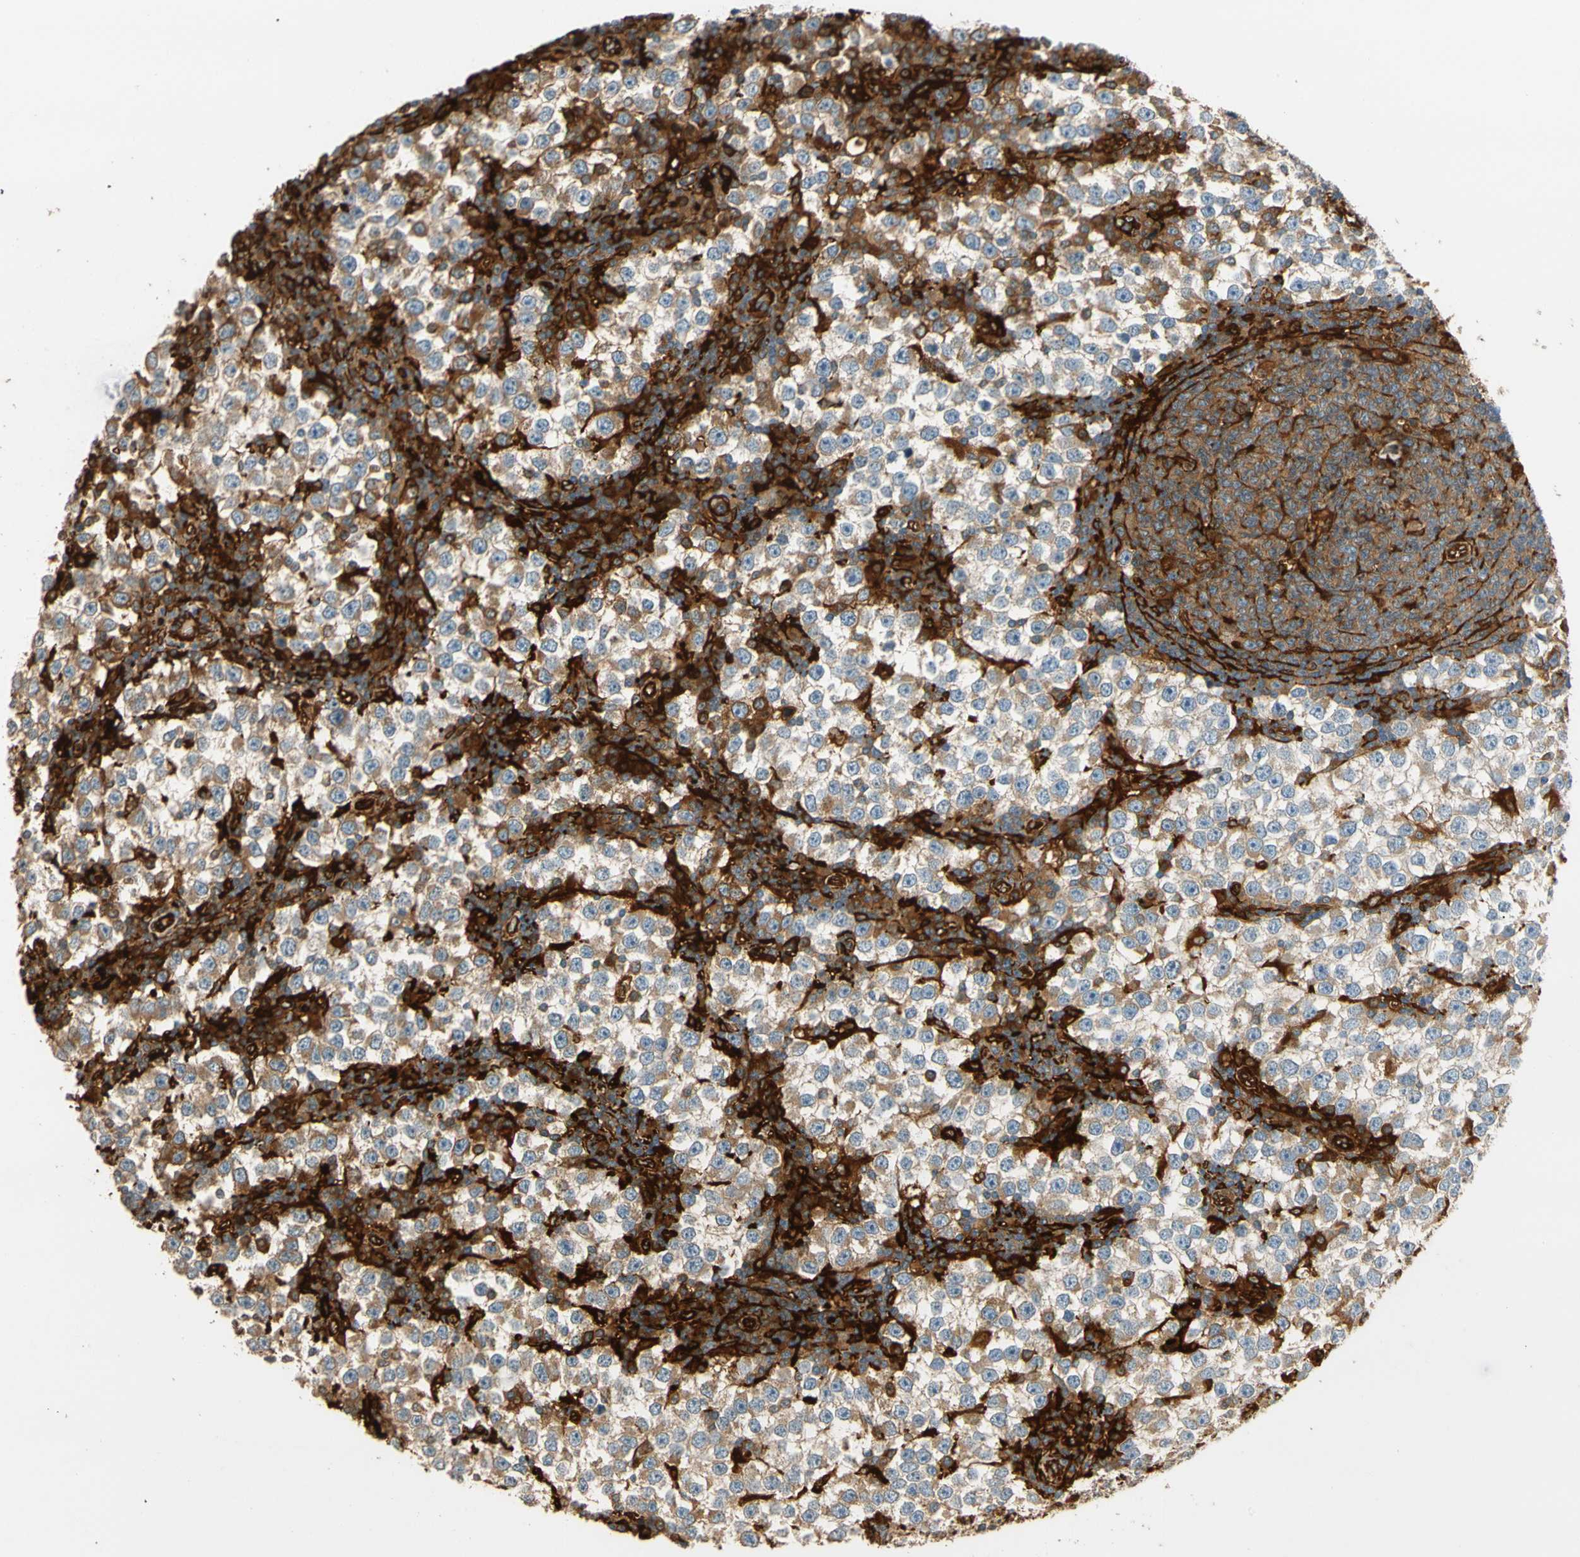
{"staining": {"intensity": "moderate", "quantity": ">75%", "location": "cytoplasmic/membranous"}, "tissue": "testis cancer", "cell_type": "Tumor cells", "image_type": "cancer", "snomed": [{"axis": "morphology", "description": "Seminoma, NOS"}, {"axis": "topography", "description": "Testis"}], "caption": "An immunohistochemistry (IHC) photomicrograph of tumor tissue is shown. Protein staining in brown labels moderate cytoplasmic/membranous positivity in testis cancer within tumor cells.", "gene": "PARP14", "patient": {"sex": "male", "age": 65}}